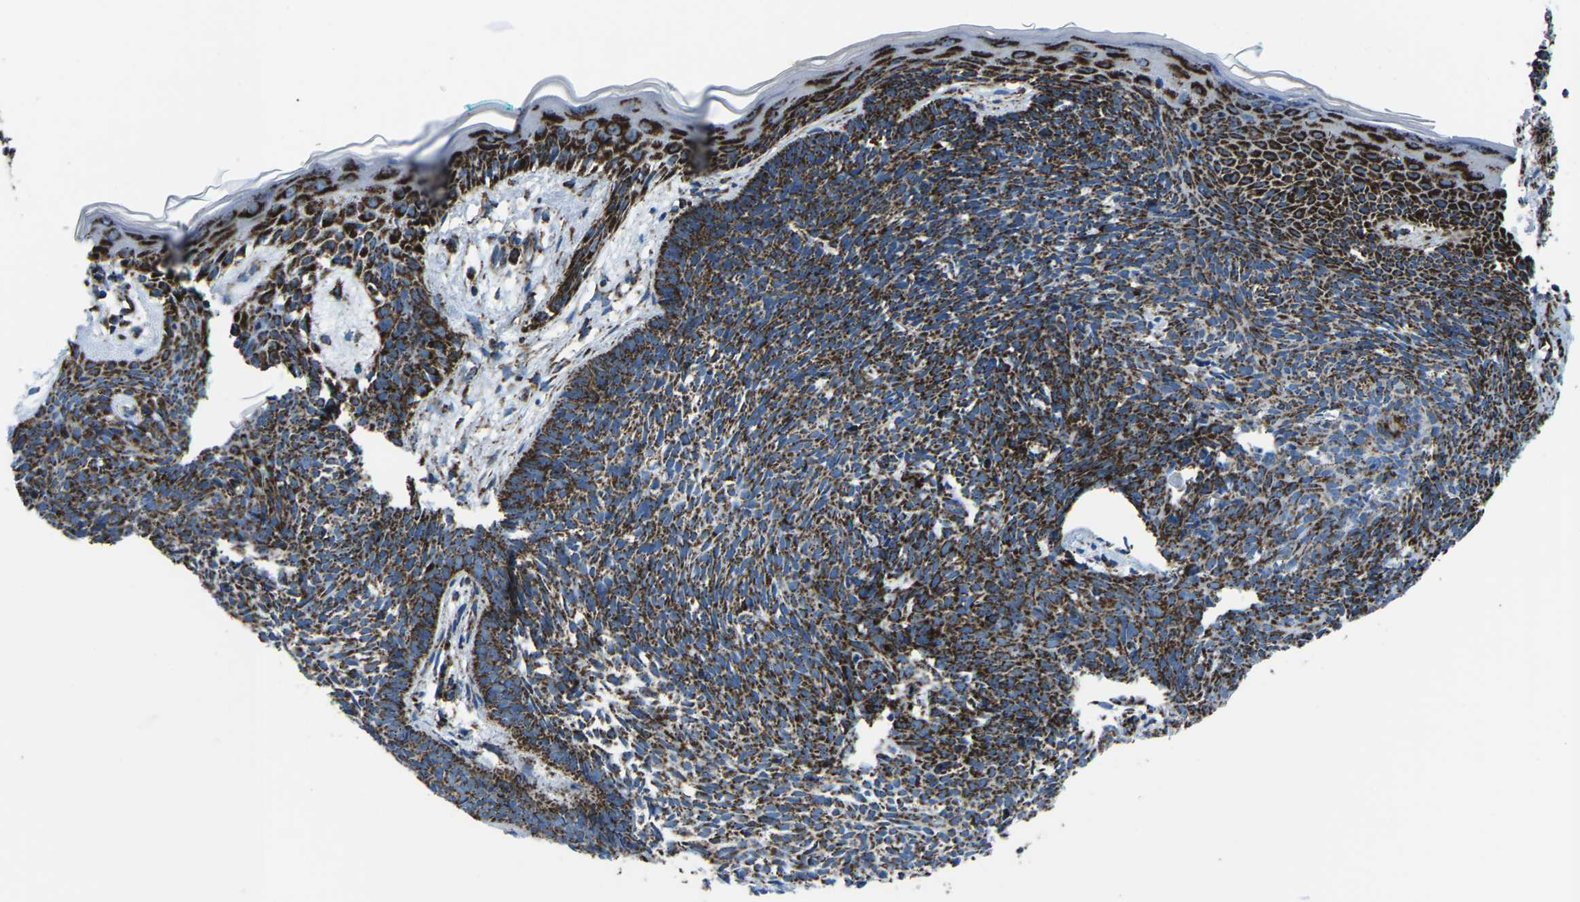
{"staining": {"intensity": "strong", "quantity": ">75%", "location": "cytoplasmic/membranous"}, "tissue": "skin cancer", "cell_type": "Tumor cells", "image_type": "cancer", "snomed": [{"axis": "morphology", "description": "Basal cell carcinoma"}, {"axis": "topography", "description": "Skin"}], "caption": "Strong cytoplasmic/membranous positivity for a protein is present in approximately >75% of tumor cells of skin basal cell carcinoma using immunohistochemistry (IHC).", "gene": "MT-CO2", "patient": {"sex": "male", "age": 60}}